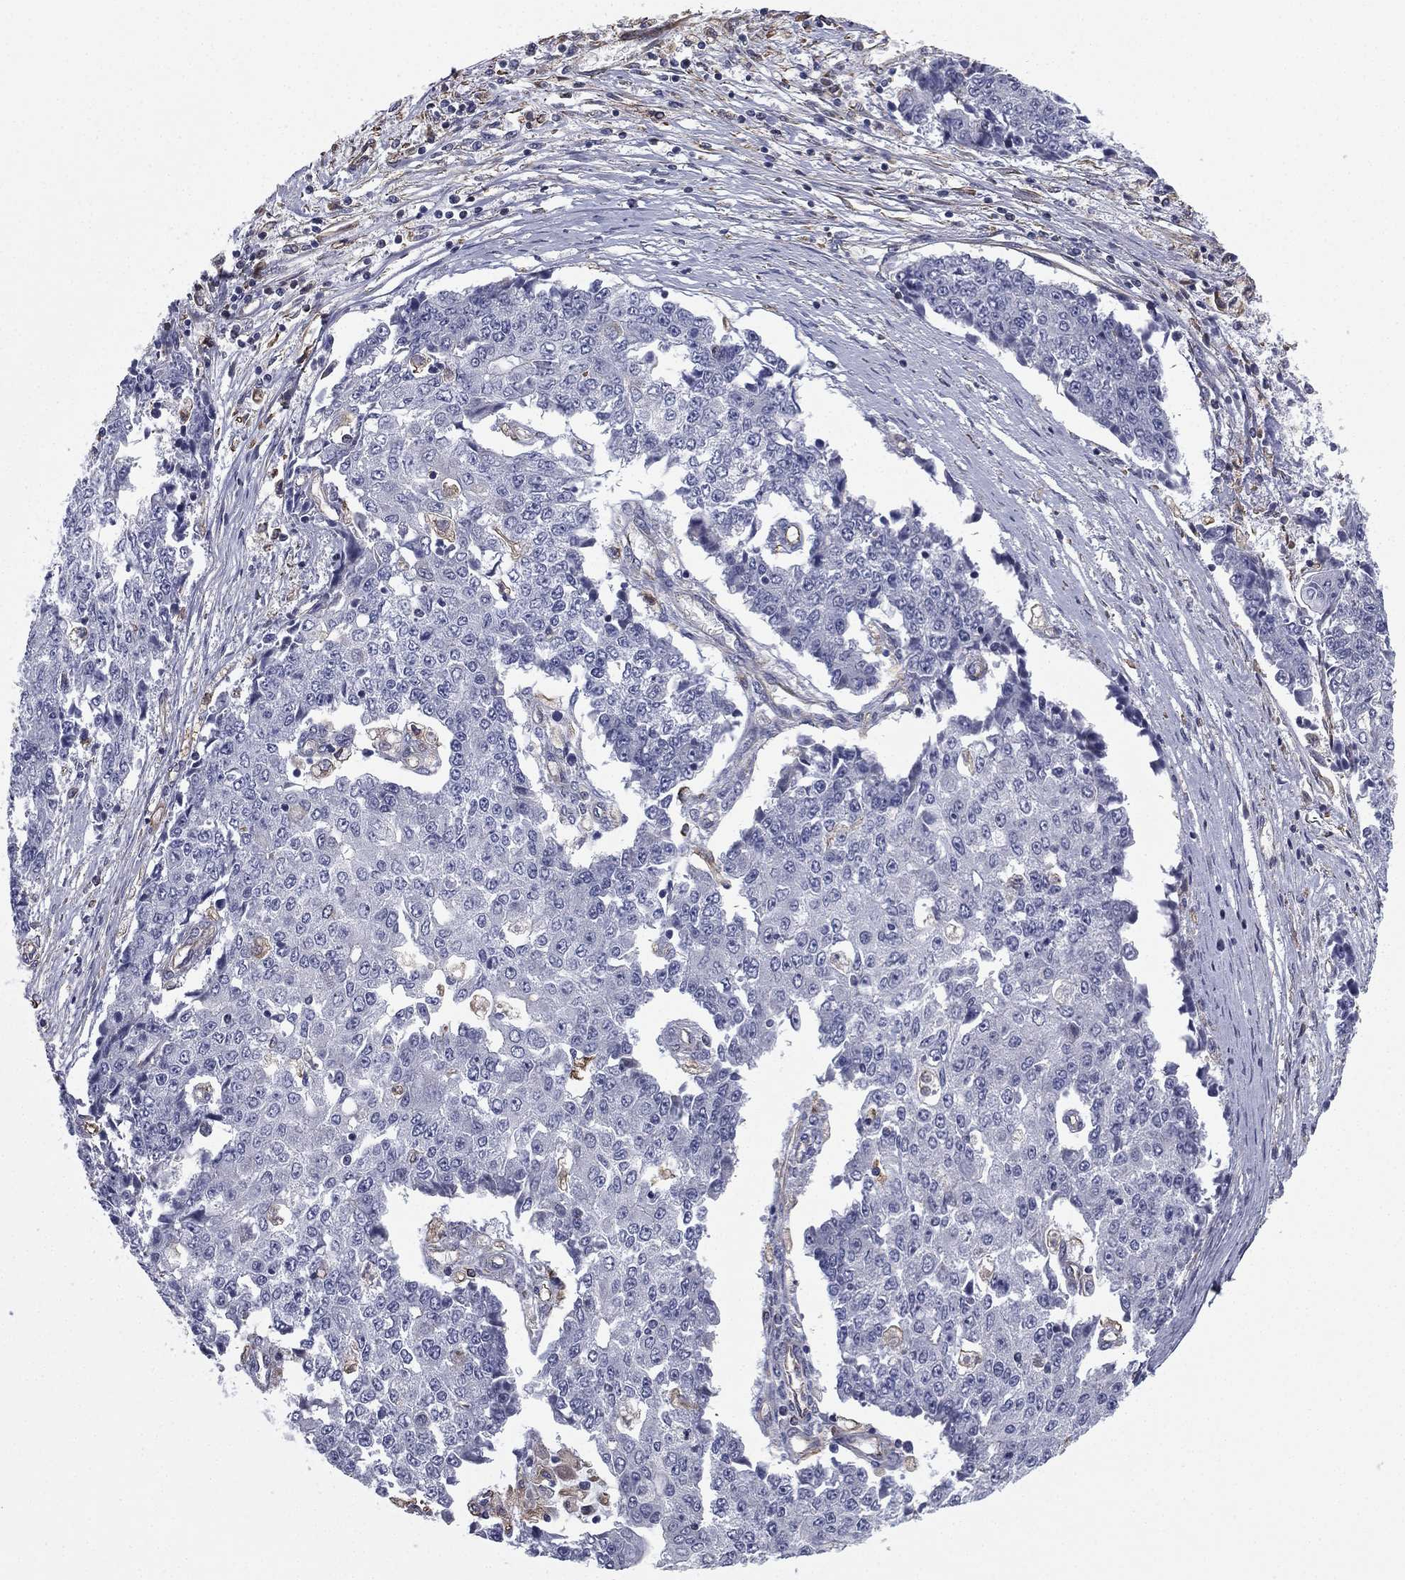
{"staining": {"intensity": "negative", "quantity": "none", "location": "none"}, "tissue": "ovarian cancer", "cell_type": "Tumor cells", "image_type": "cancer", "snomed": [{"axis": "morphology", "description": "Carcinoma, endometroid"}, {"axis": "topography", "description": "Ovary"}], "caption": "Immunohistochemical staining of human ovarian cancer (endometroid carcinoma) reveals no significant positivity in tumor cells.", "gene": "SCUBE1", "patient": {"sex": "female", "age": 42}}